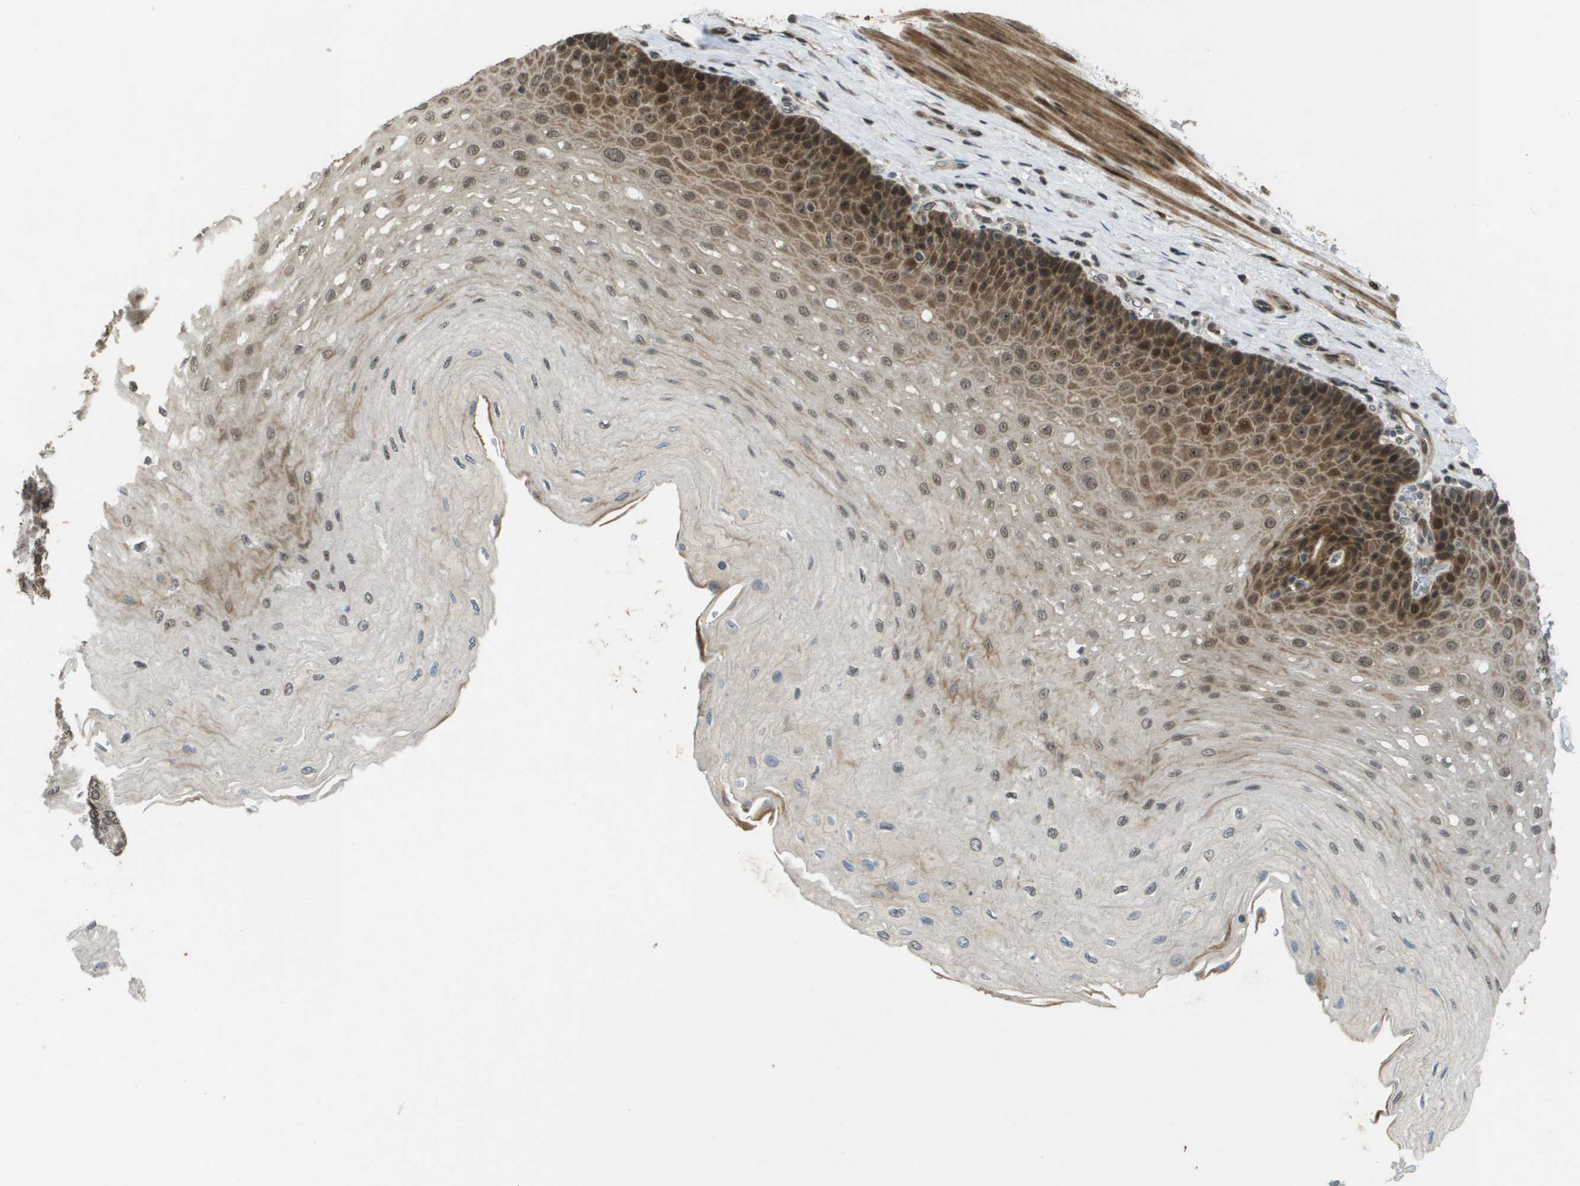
{"staining": {"intensity": "moderate", "quantity": ">75%", "location": "cytoplasmic/membranous,nuclear"}, "tissue": "esophagus", "cell_type": "Squamous epithelial cells", "image_type": "normal", "snomed": [{"axis": "morphology", "description": "Normal tissue, NOS"}, {"axis": "topography", "description": "Esophagus"}], "caption": "Immunohistochemical staining of benign human esophagus shows >75% levels of moderate cytoplasmic/membranous,nuclear protein staining in approximately >75% of squamous epithelial cells. (DAB = brown stain, brightfield microscopy at high magnification).", "gene": "KAT5", "patient": {"sex": "female", "age": 72}}